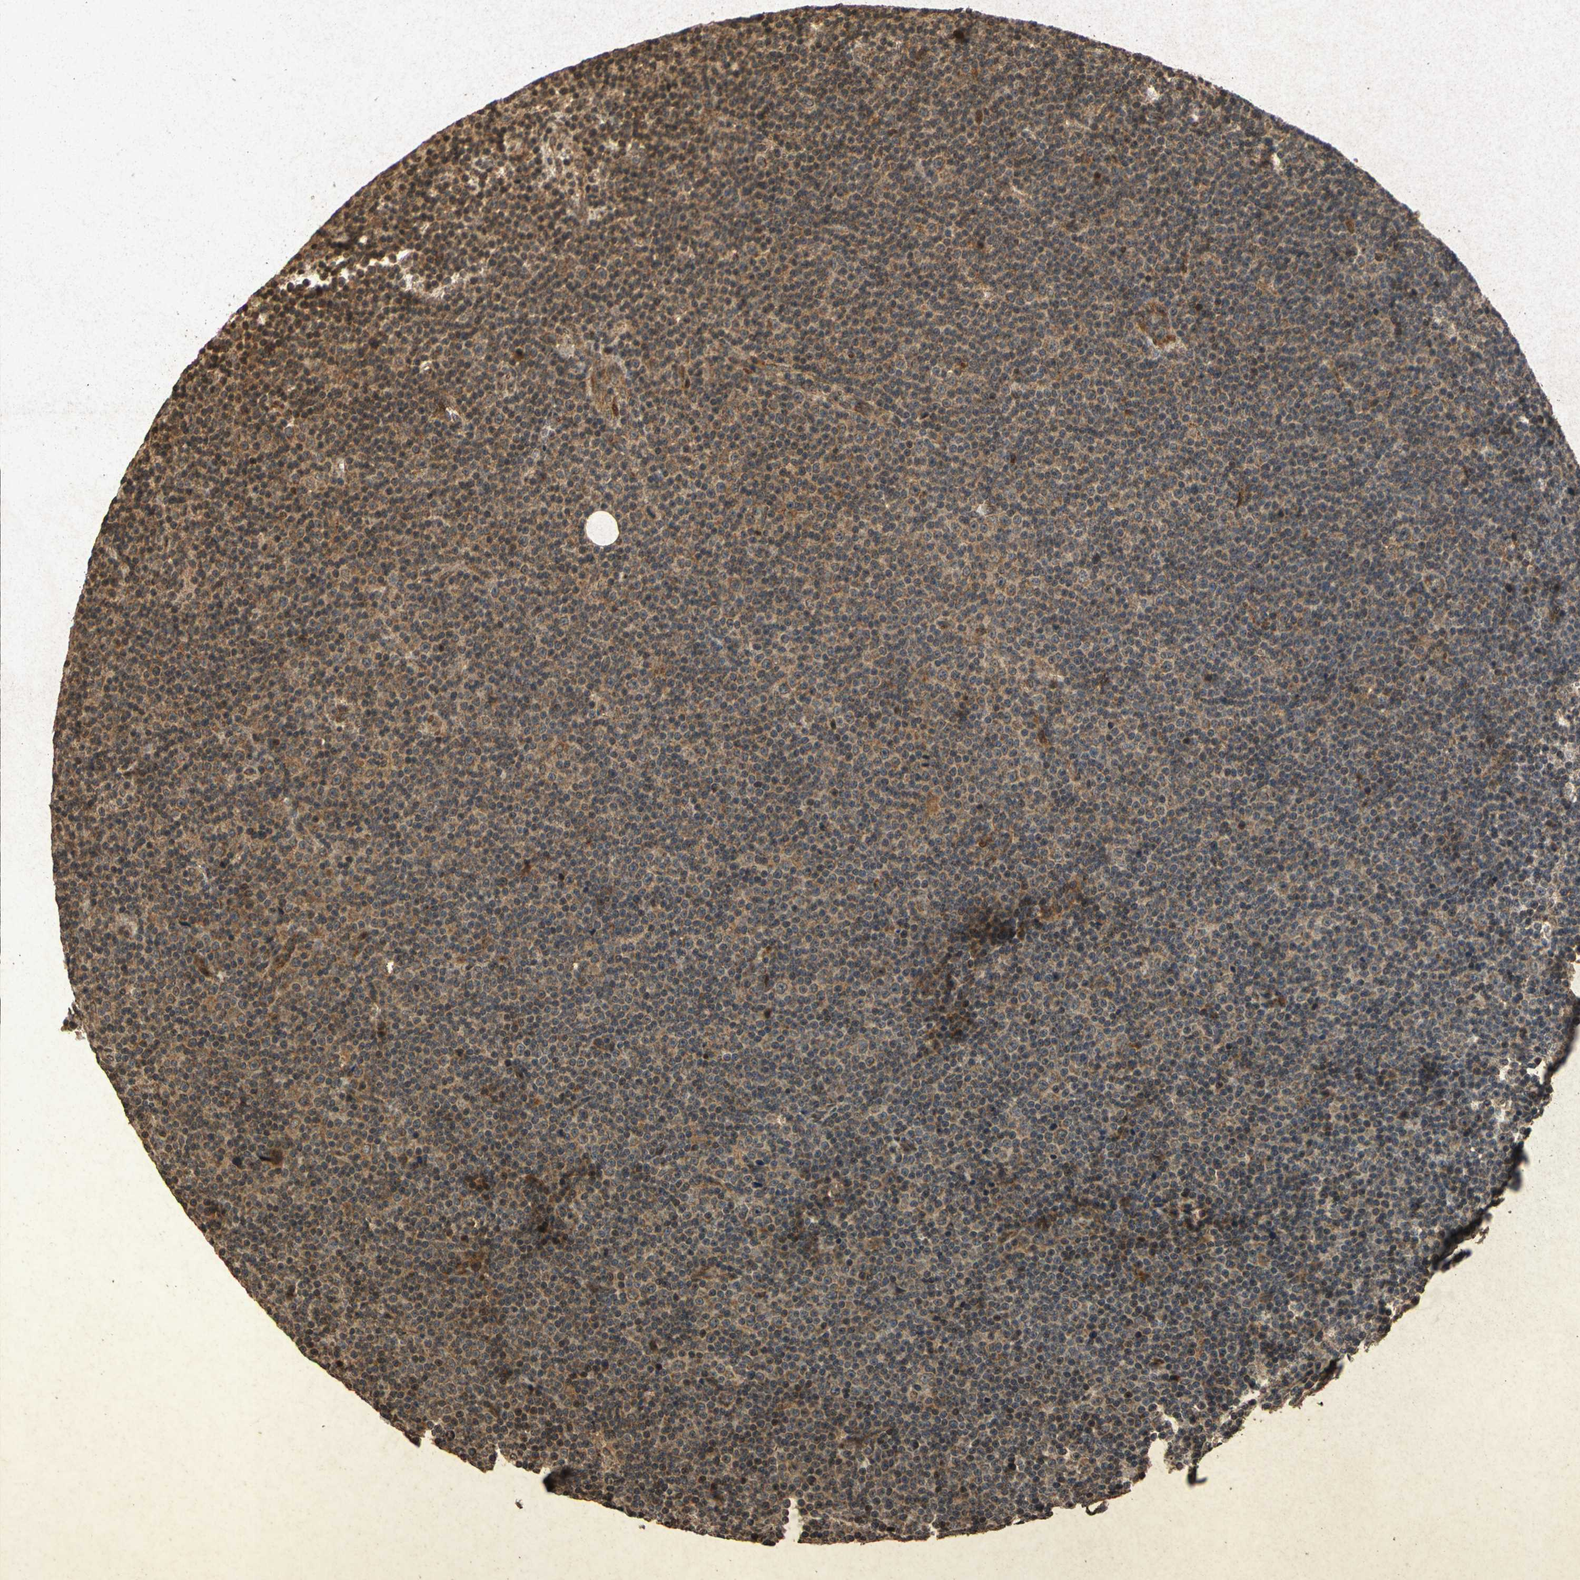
{"staining": {"intensity": "moderate", "quantity": "25%-75%", "location": "cytoplasmic/membranous"}, "tissue": "lymphoma", "cell_type": "Tumor cells", "image_type": "cancer", "snomed": [{"axis": "morphology", "description": "Malignant lymphoma, non-Hodgkin's type, Low grade"}, {"axis": "topography", "description": "Lymph node"}], "caption": "Lymphoma tissue exhibits moderate cytoplasmic/membranous expression in about 25%-75% of tumor cells, visualized by immunohistochemistry.", "gene": "ATP6V1H", "patient": {"sex": "female", "age": 67}}